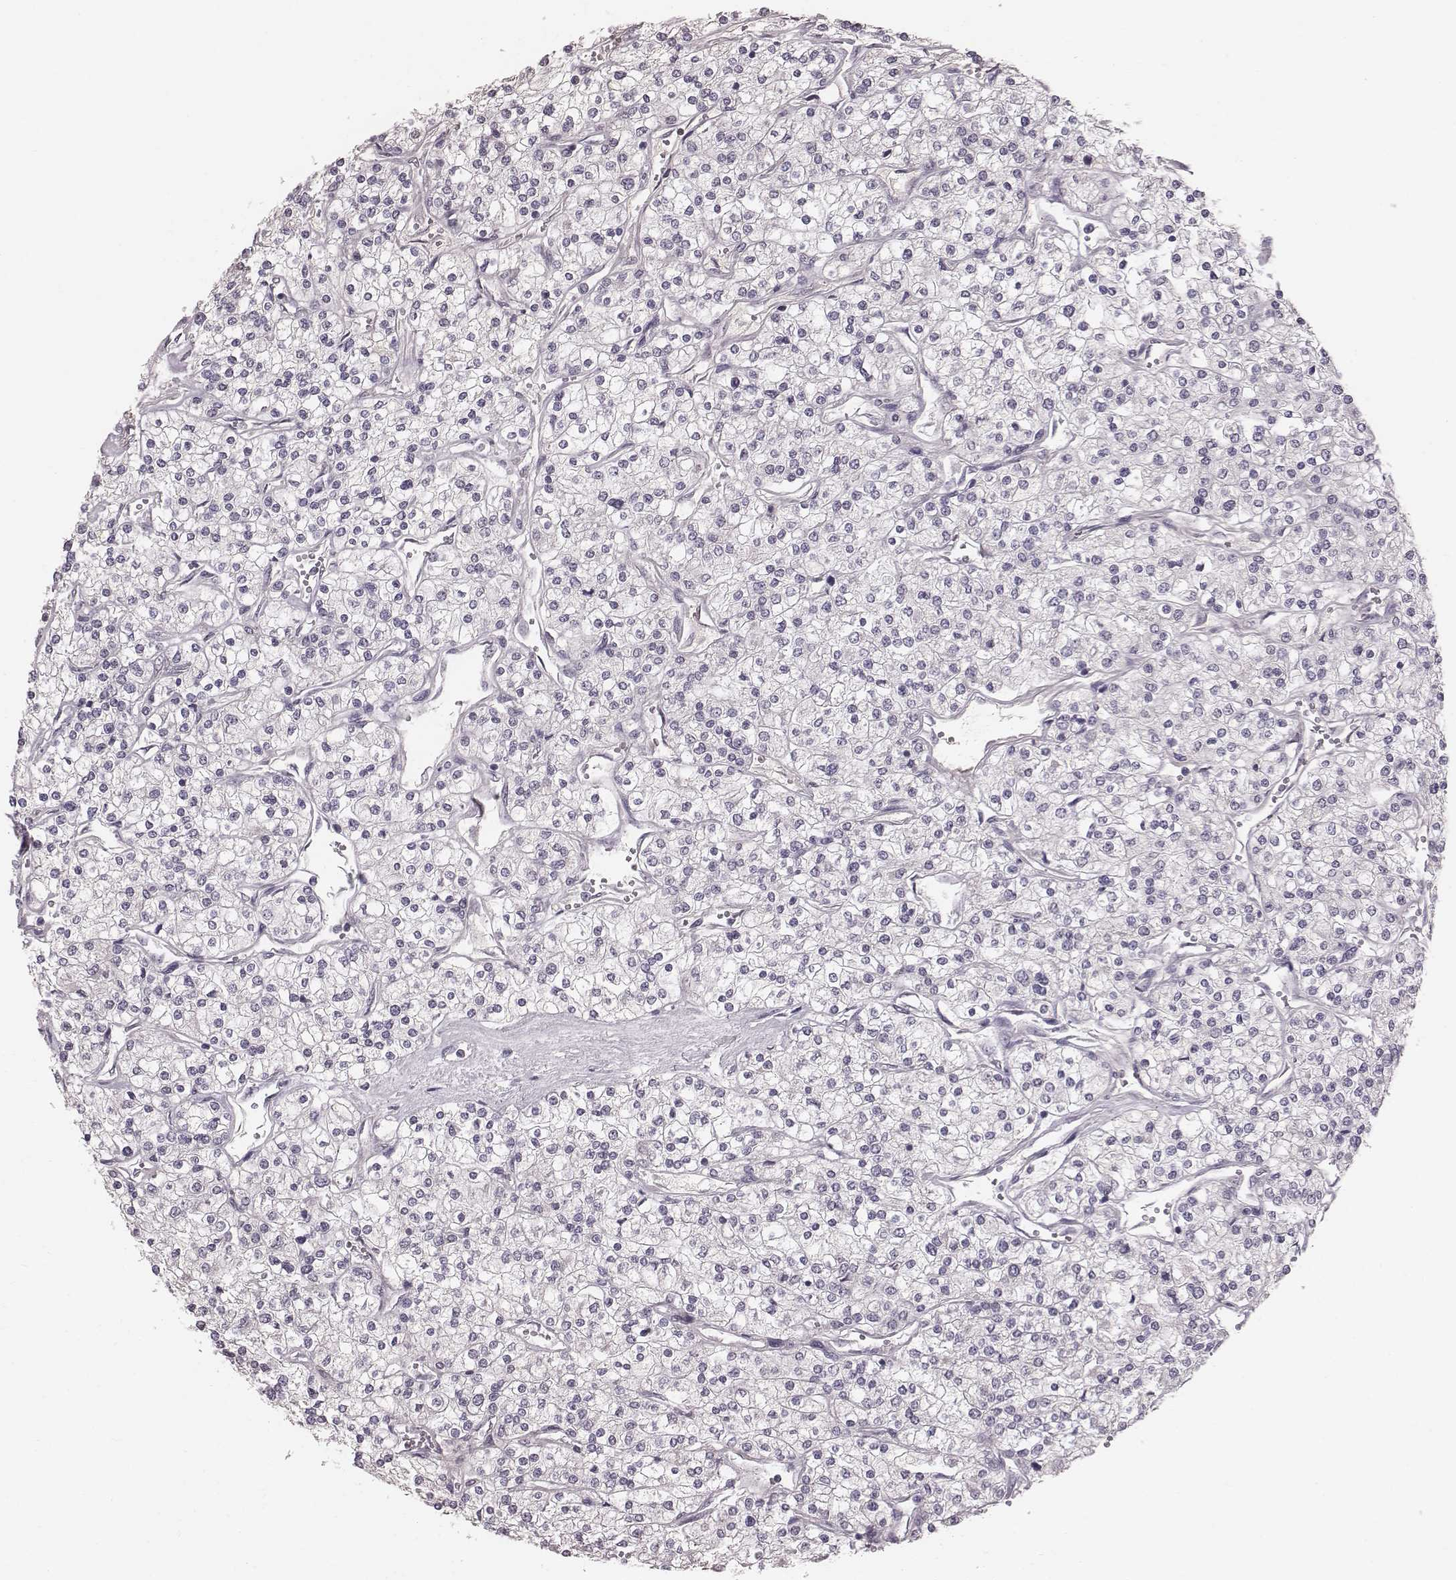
{"staining": {"intensity": "negative", "quantity": "none", "location": "none"}, "tissue": "renal cancer", "cell_type": "Tumor cells", "image_type": "cancer", "snomed": [{"axis": "morphology", "description": "Adenocarcinoma, NOS"}, {"axis": "topography", "description": "Kidney"}], "caption": "Immunohistochemistry of renal adenocarcinoma shows no positivity in tumor cells.", "gene": "CFTR", "patient": {"sex": "male", "age": 80}}